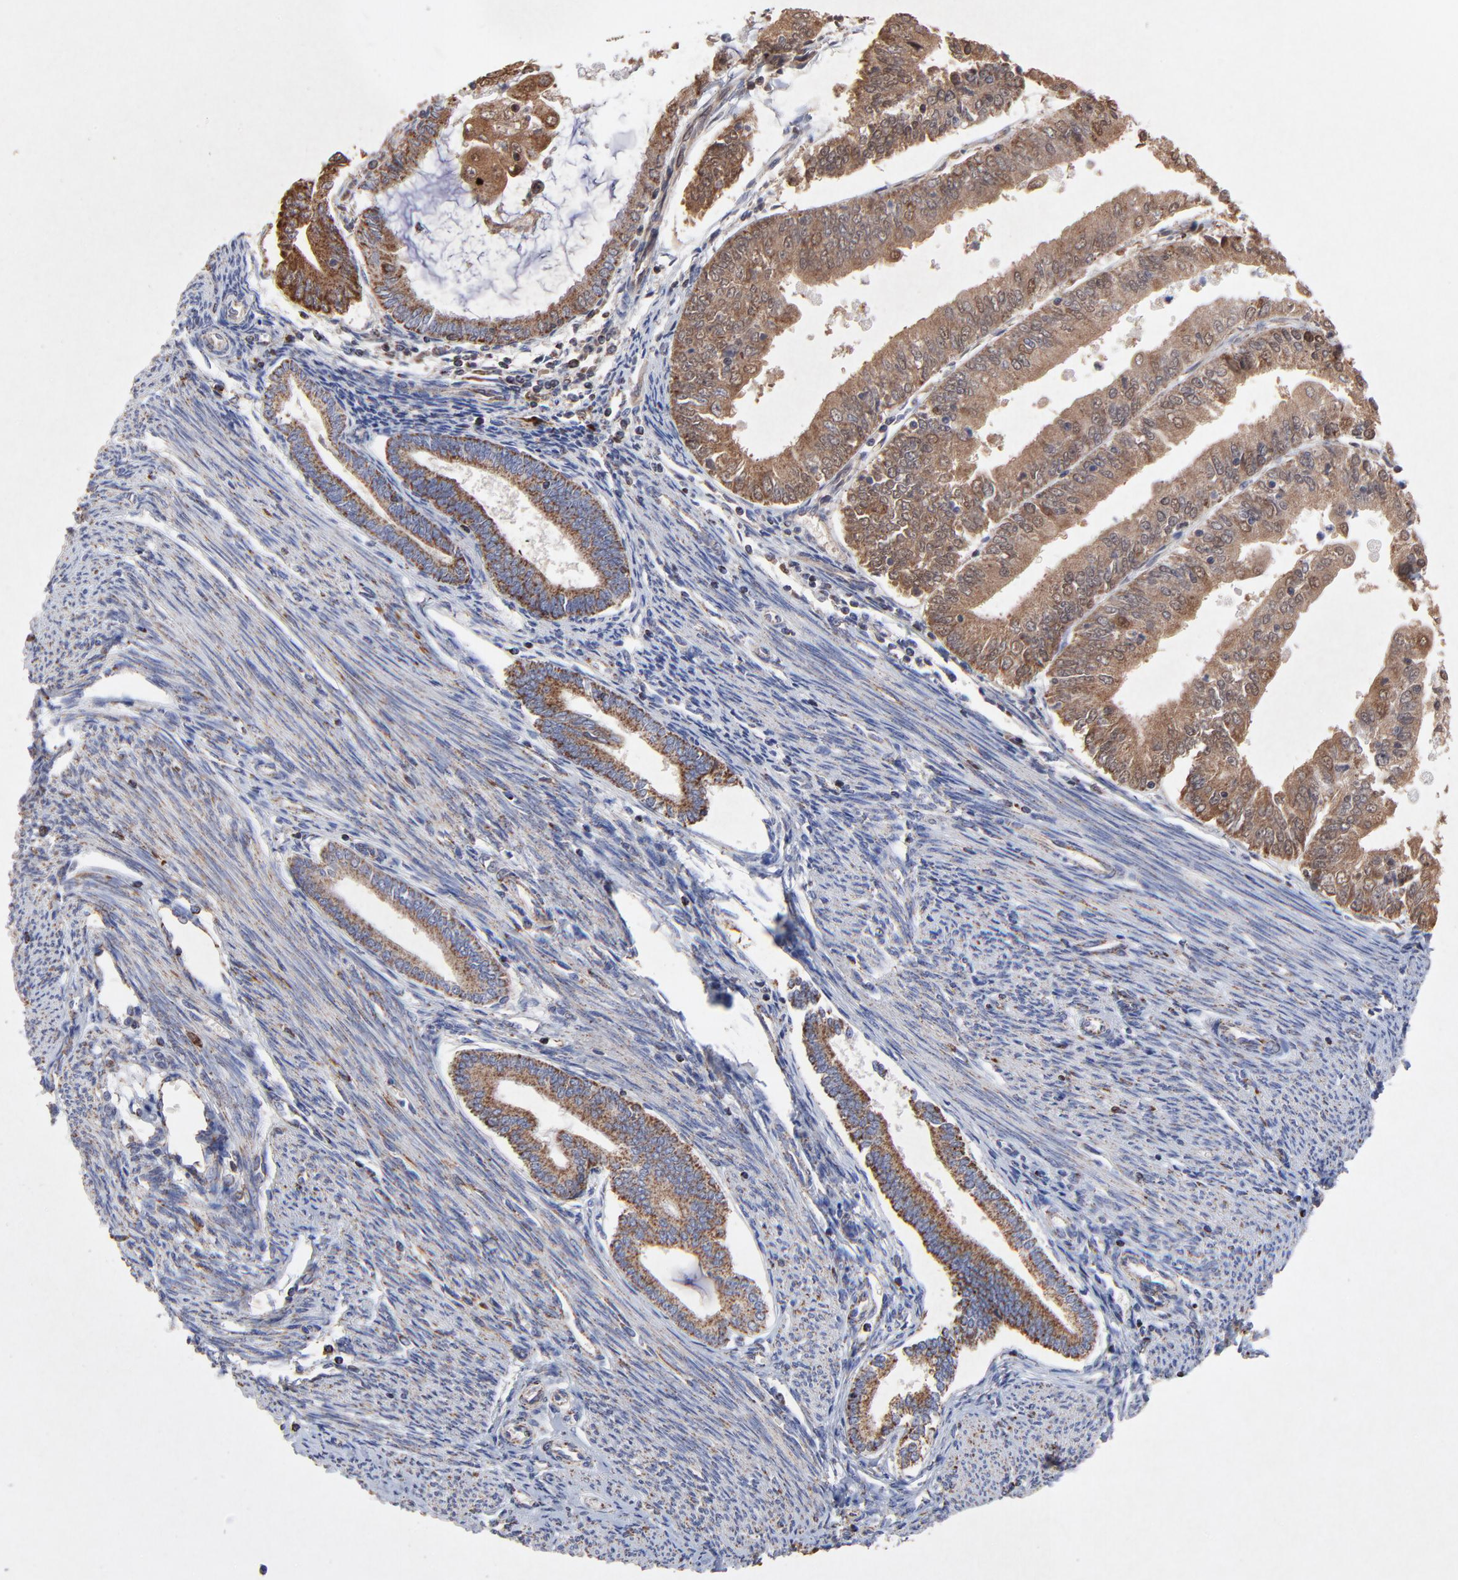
{"staining": {"intensity": "moderate", "quantity": ">75%", "location": "cytoplasmic/membranous"}, "tissue": "endometrial cancer", "cell_type": "Tumor cells", "image_type": "cancer", "snomed": [{"axis": "morphology", "description": "Adenocarcinoma, NOS"}, {"axis": "topography", "description": "Endometrium"}], "caption": "This image displays immunohistochemistry staining of human endometrial cancer, with medium moderate cytoplasmic/membranous staining in approximately >75% of tumor cells.", "gene": "SSBP1", "patient": {"sex": "female", "age": 79}}